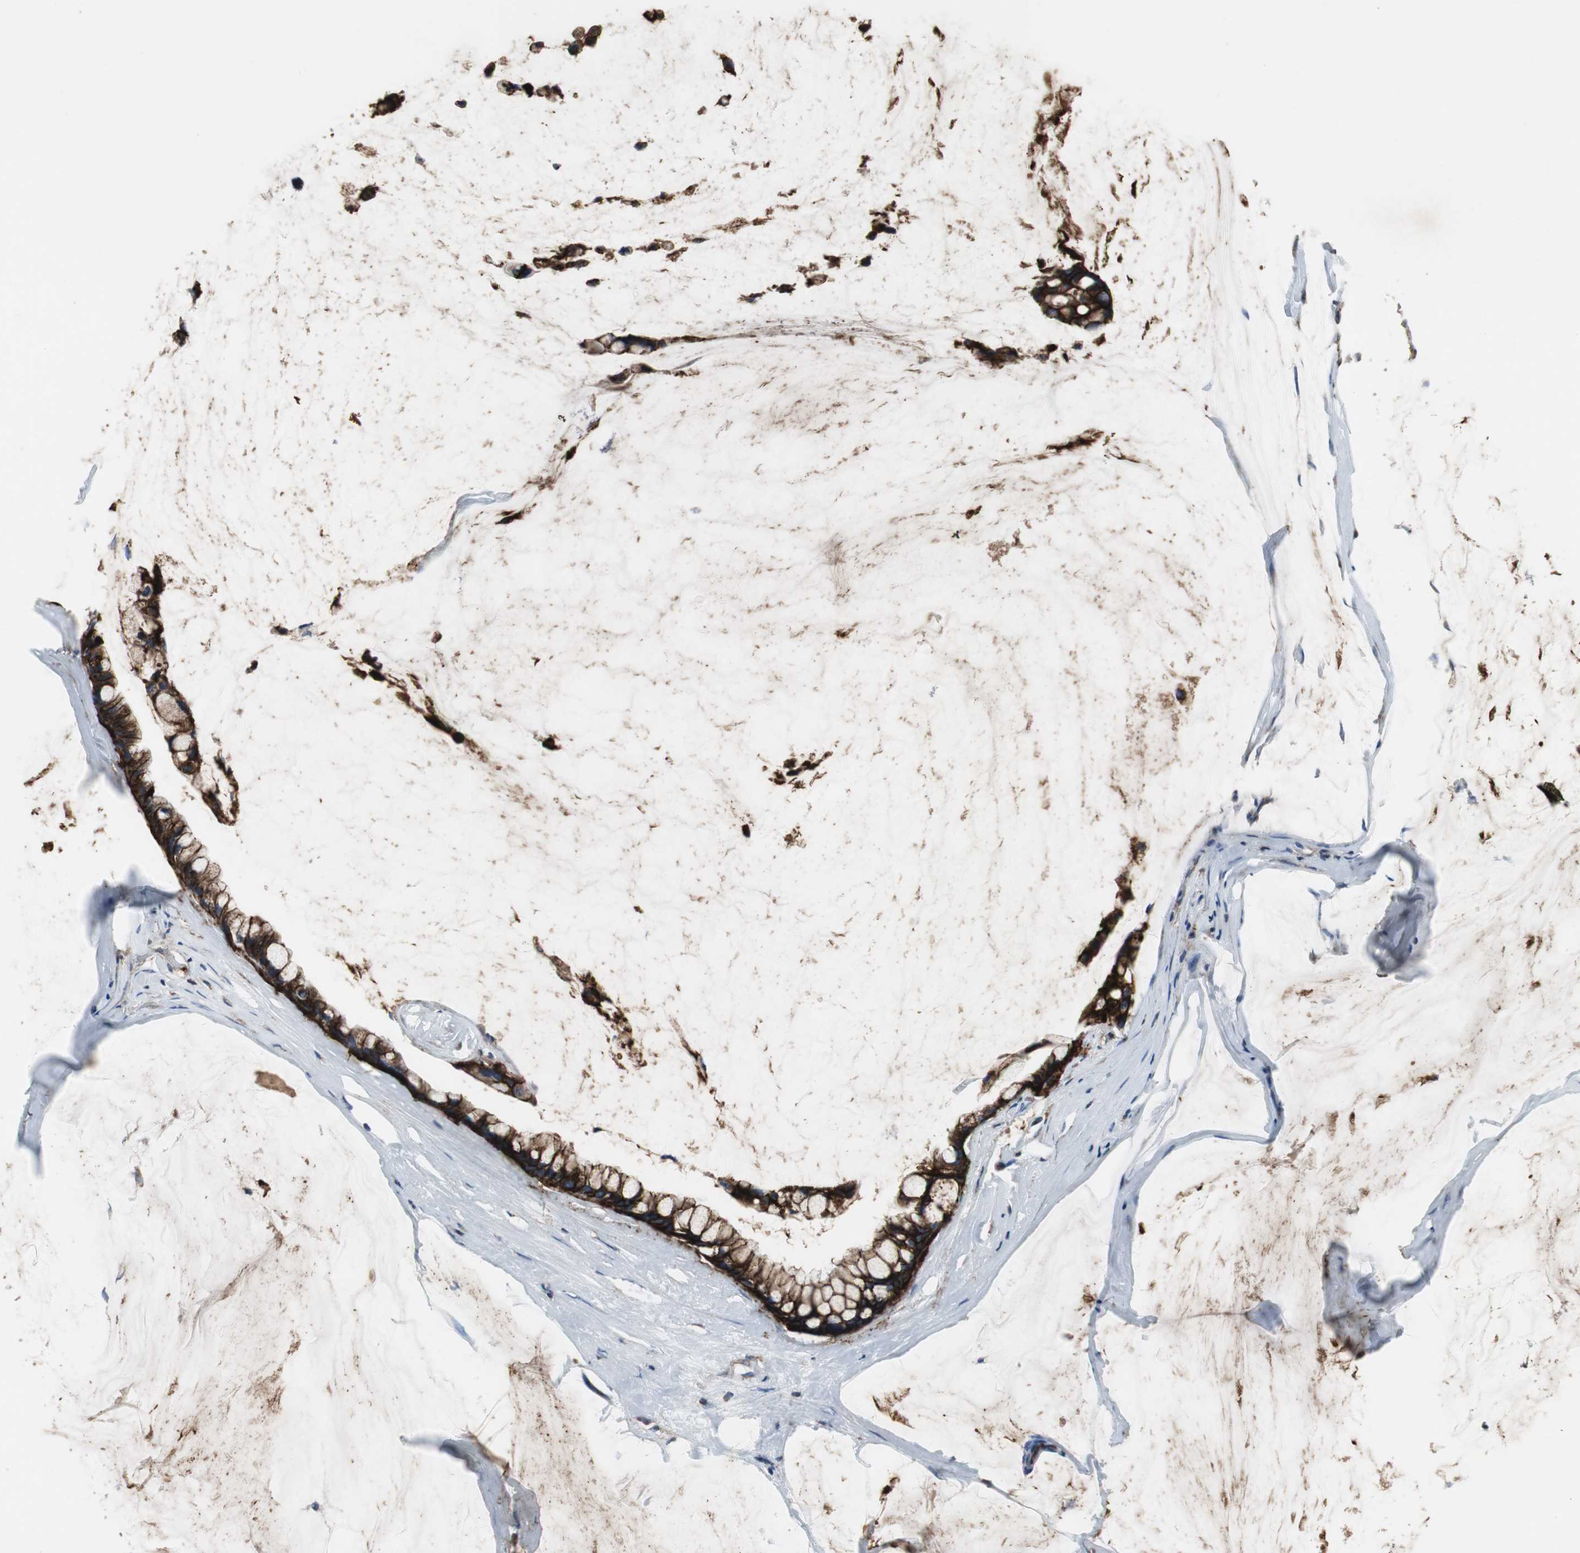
{"staining": {"intensity": "strong", "quantity": ">75%", "location": "cytoplasmic/membranous"}, "tissue": "ovarian cancer", "cell_type": "Tumor cells", "image_type": "cancer", "snomed": [{"axis": "morphology", "description": "Cystadenocarcinoma, mucinous, NOS"}, {"axis": "topography", "description": "Ovary"}], "caption": "Immunohistochemistry micrograph of neoplastic tissue: human ovarian cancer (mucinous cystadenocarcinoma) stained using immunohistochemistry shows high levels of strong protein expression localized specifically in the cytoplasmic/membranous of tumor cells, appearing as a cytoplasmic/membranous brown color.", "gene": "F11R", "patient": {"sex": "female", "age": 39}}